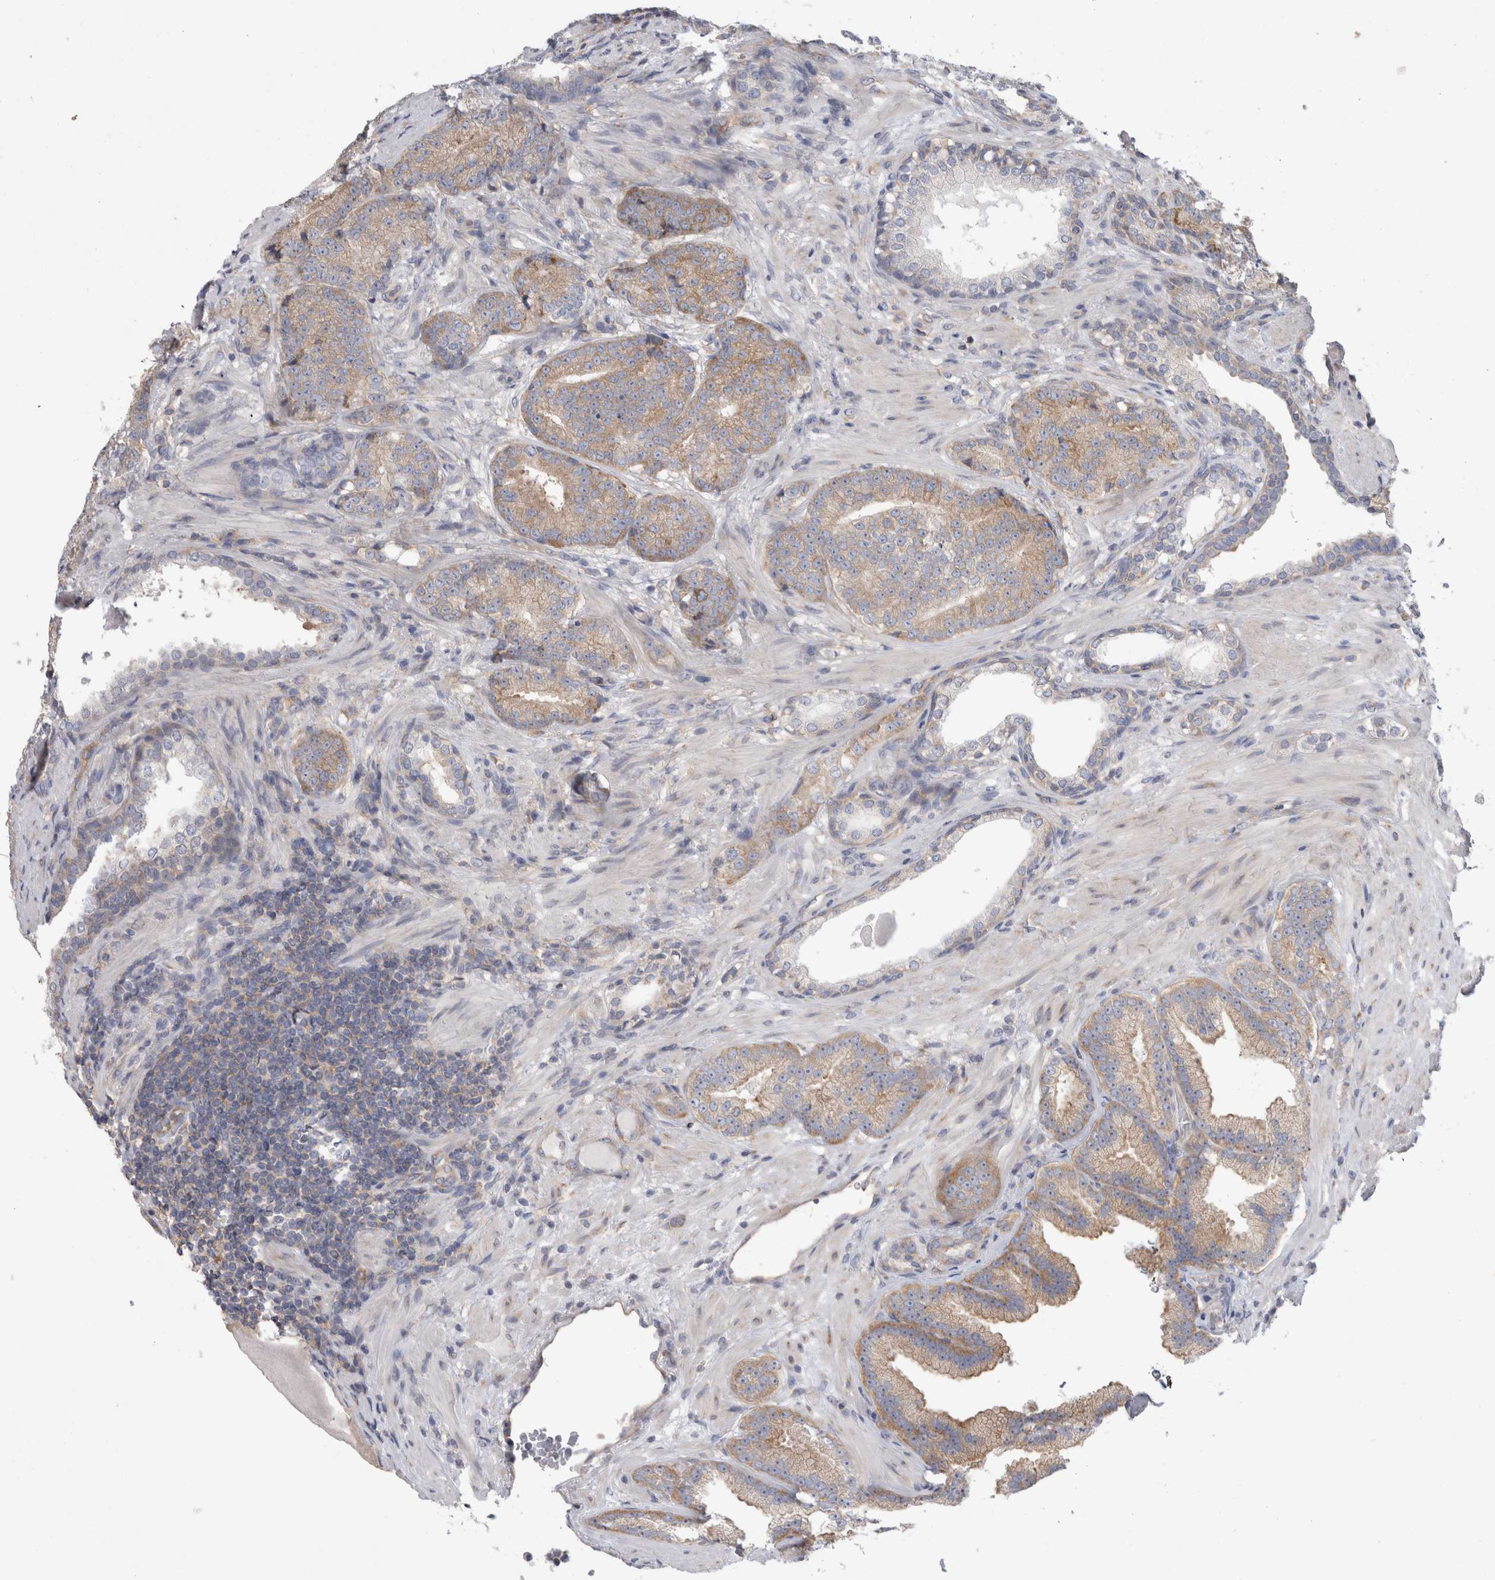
{"staining": {"intensity": "weak", "quantity": ">75%", "location": "cytoplasmic/membranous"}, "tissue": "prostate cancer", "cell_type": "Tumor cells", "image_type": "cancer", "snomed": [{"axis": "morphology", "description": "Adenocarcinoma, High grade"}, {"axis": "topography", "description": "Prostate"}], "caption": "Immunohistochemical staining of prostate cancer (adenocarcinoma (high-grade)) displays low levels of weak cytoplasmic/membranous protein expression in approximately >75% of tumor cells. (DAB IHC with brightfield microscopy, high magnification).", "gene": "ZNF23", "patient": {"sex": "male", "age": 61}}